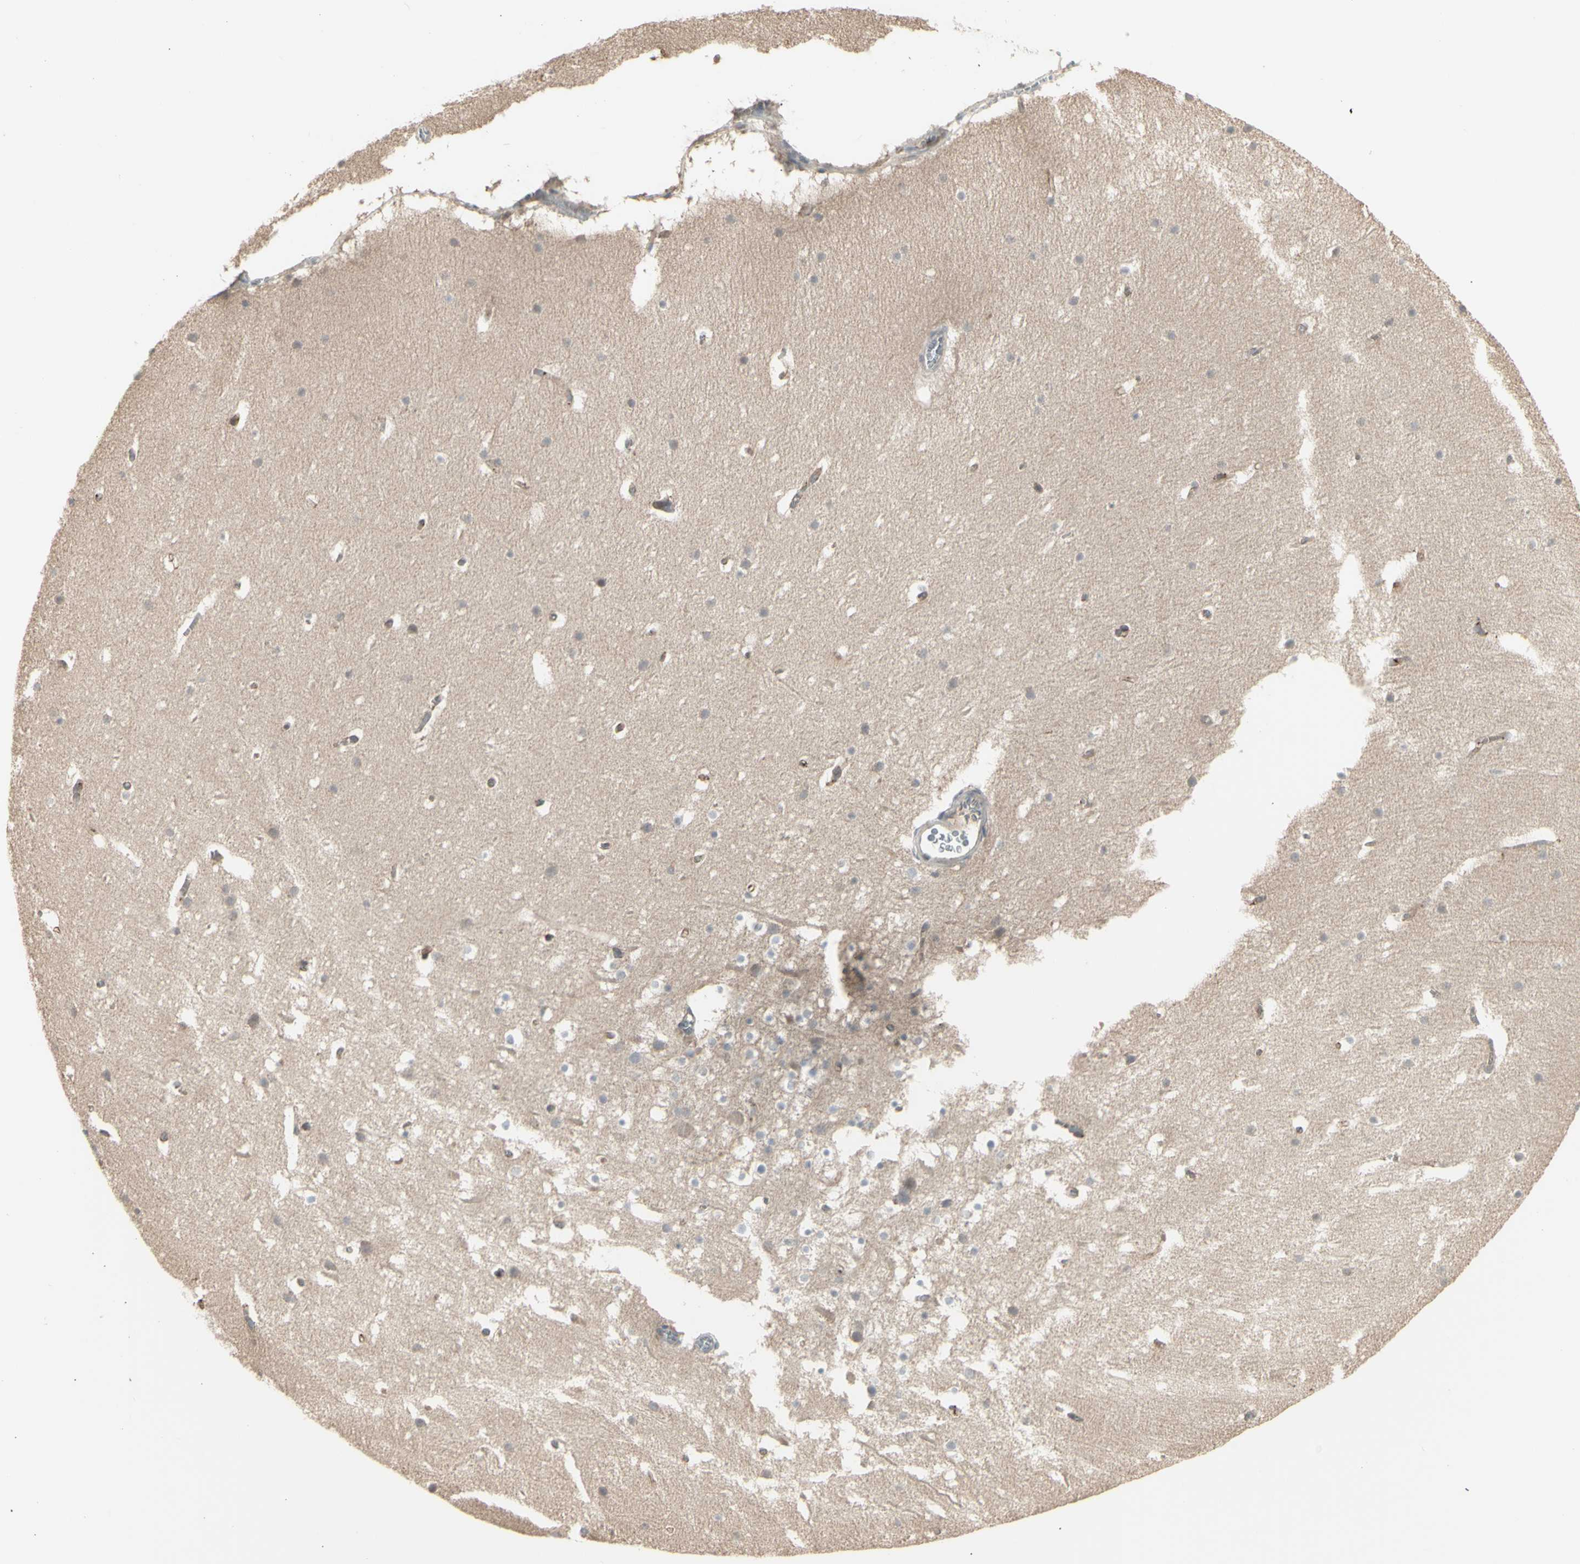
{"staining": {"intensity": "negative", "quantity": "none", "location": "none"}, "tissue": "cerebellum", "cell_type": "Cells in granular layer", "image_type": "normal", "snomed": [{"axis": "morphology", "description": "Normal tissue, NOS"}, {"axis": "topography", "description": "Cerebellum"}], "caption": "This micrograph is of normal cerebellum stained with immunohistochemistry (IHC) to label a protein in brown with the nuclei are counter-stained blue. There is no staining in cells in granular layer.", "gene": "CSK", "patient": {"sex": "male", "age": 45}}